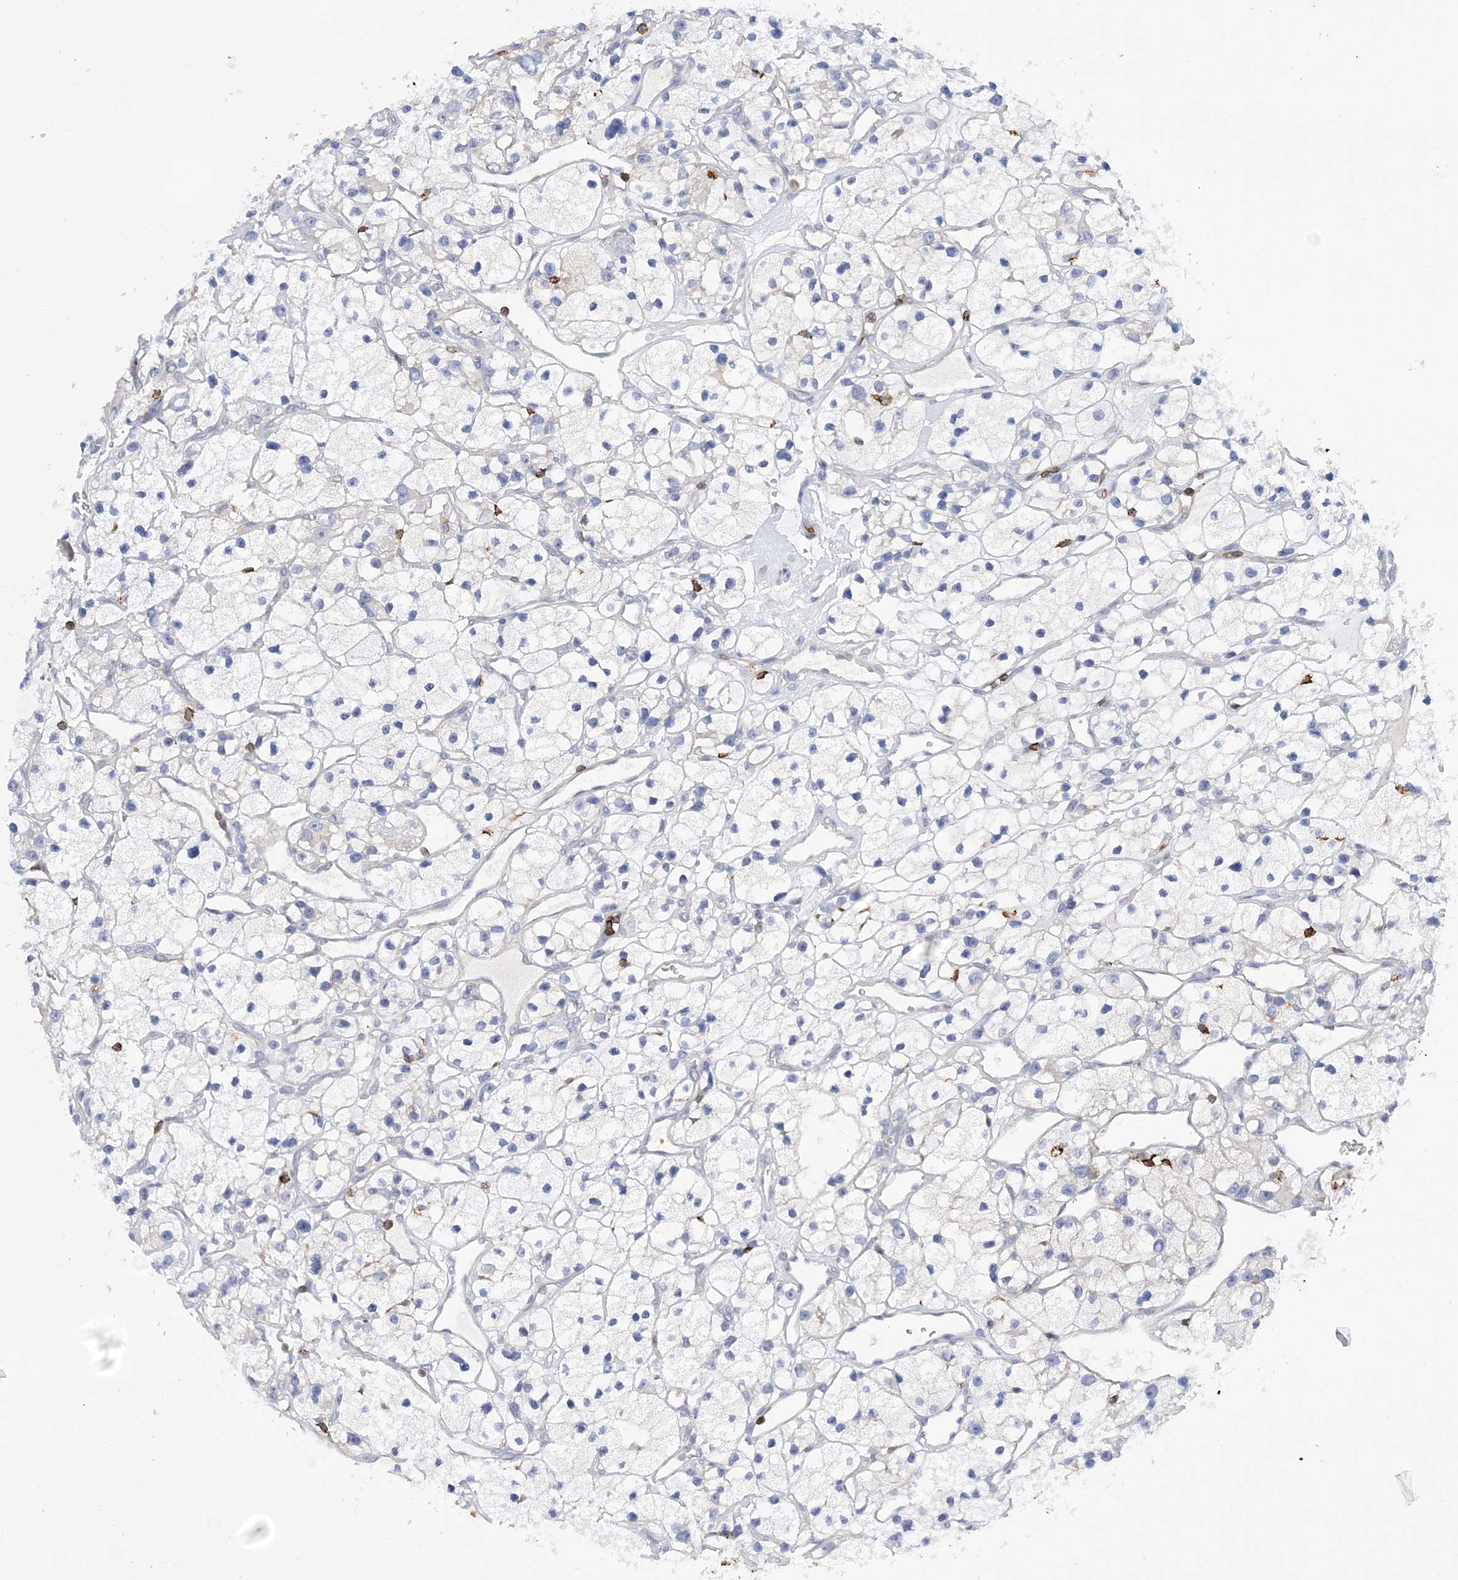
{"staining": {"intensity": "negative", "quantity": "none", "location": "none"}, "tissue": "renal cancer", "cell_type": "Tumor cells", "image_type": "cancer", "snomed": [{"axis": "morphology", "description": "Adenocarcinoma, NOS"}, {"axis": "topography", "description": "Kidney"}], "caption": "Immunohistochemistry (IHC) micrograph of neoplastic tissue: human renal cancer (adenocarcinoma) stained with DAB demonstrates no significant protein expression in tumor cells.", "gene": "PRMT9", "patient": {"sex": "female", "age": 57}}